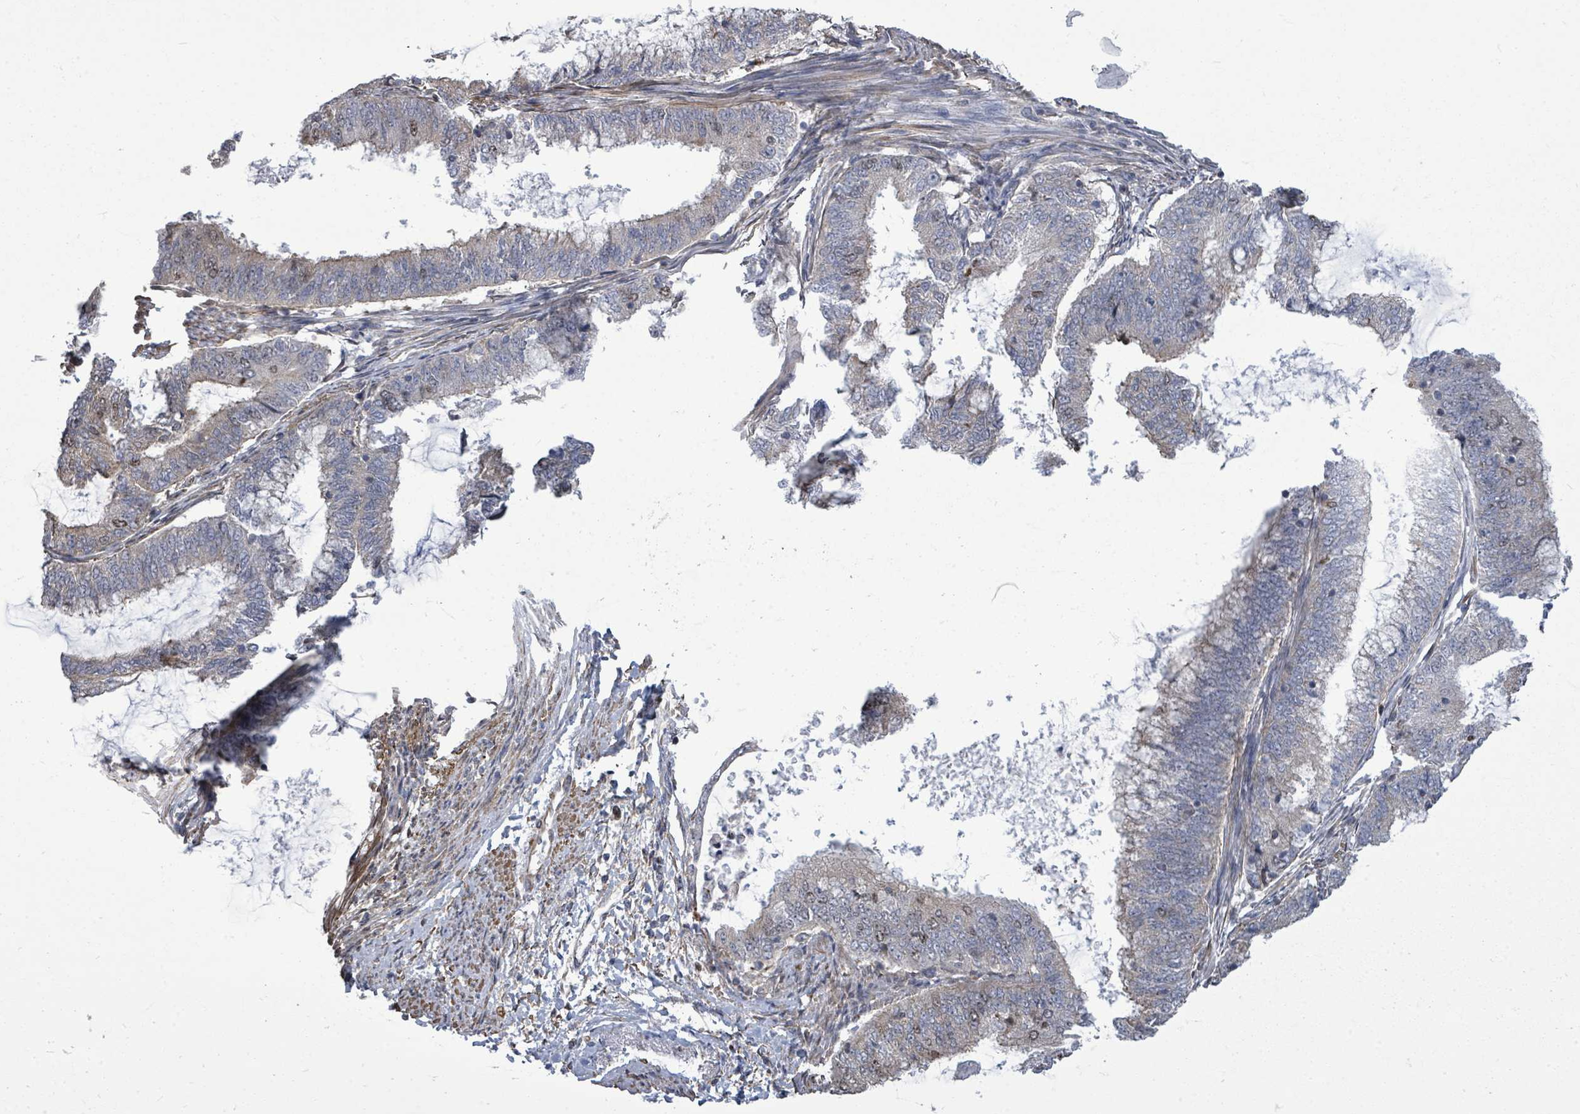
{"staining": {"intensity": "negative", "quantity": "none", "location": "none"}, "tissue": "endometrial cancer", "cell_type": "Tumor cells", "image_type": "cancer", "snomed": [{"axis": "morphology", "description": "Adenocarcinoma, NOS"}, {"axis": "topography", "description": "Endometrium"}], "caption": "Tumor cells show no significant protein positivity in endometrial adenocarcinoma.", "gene": "PAPSS1", "patient": {"sex": "female", "age": 51}}